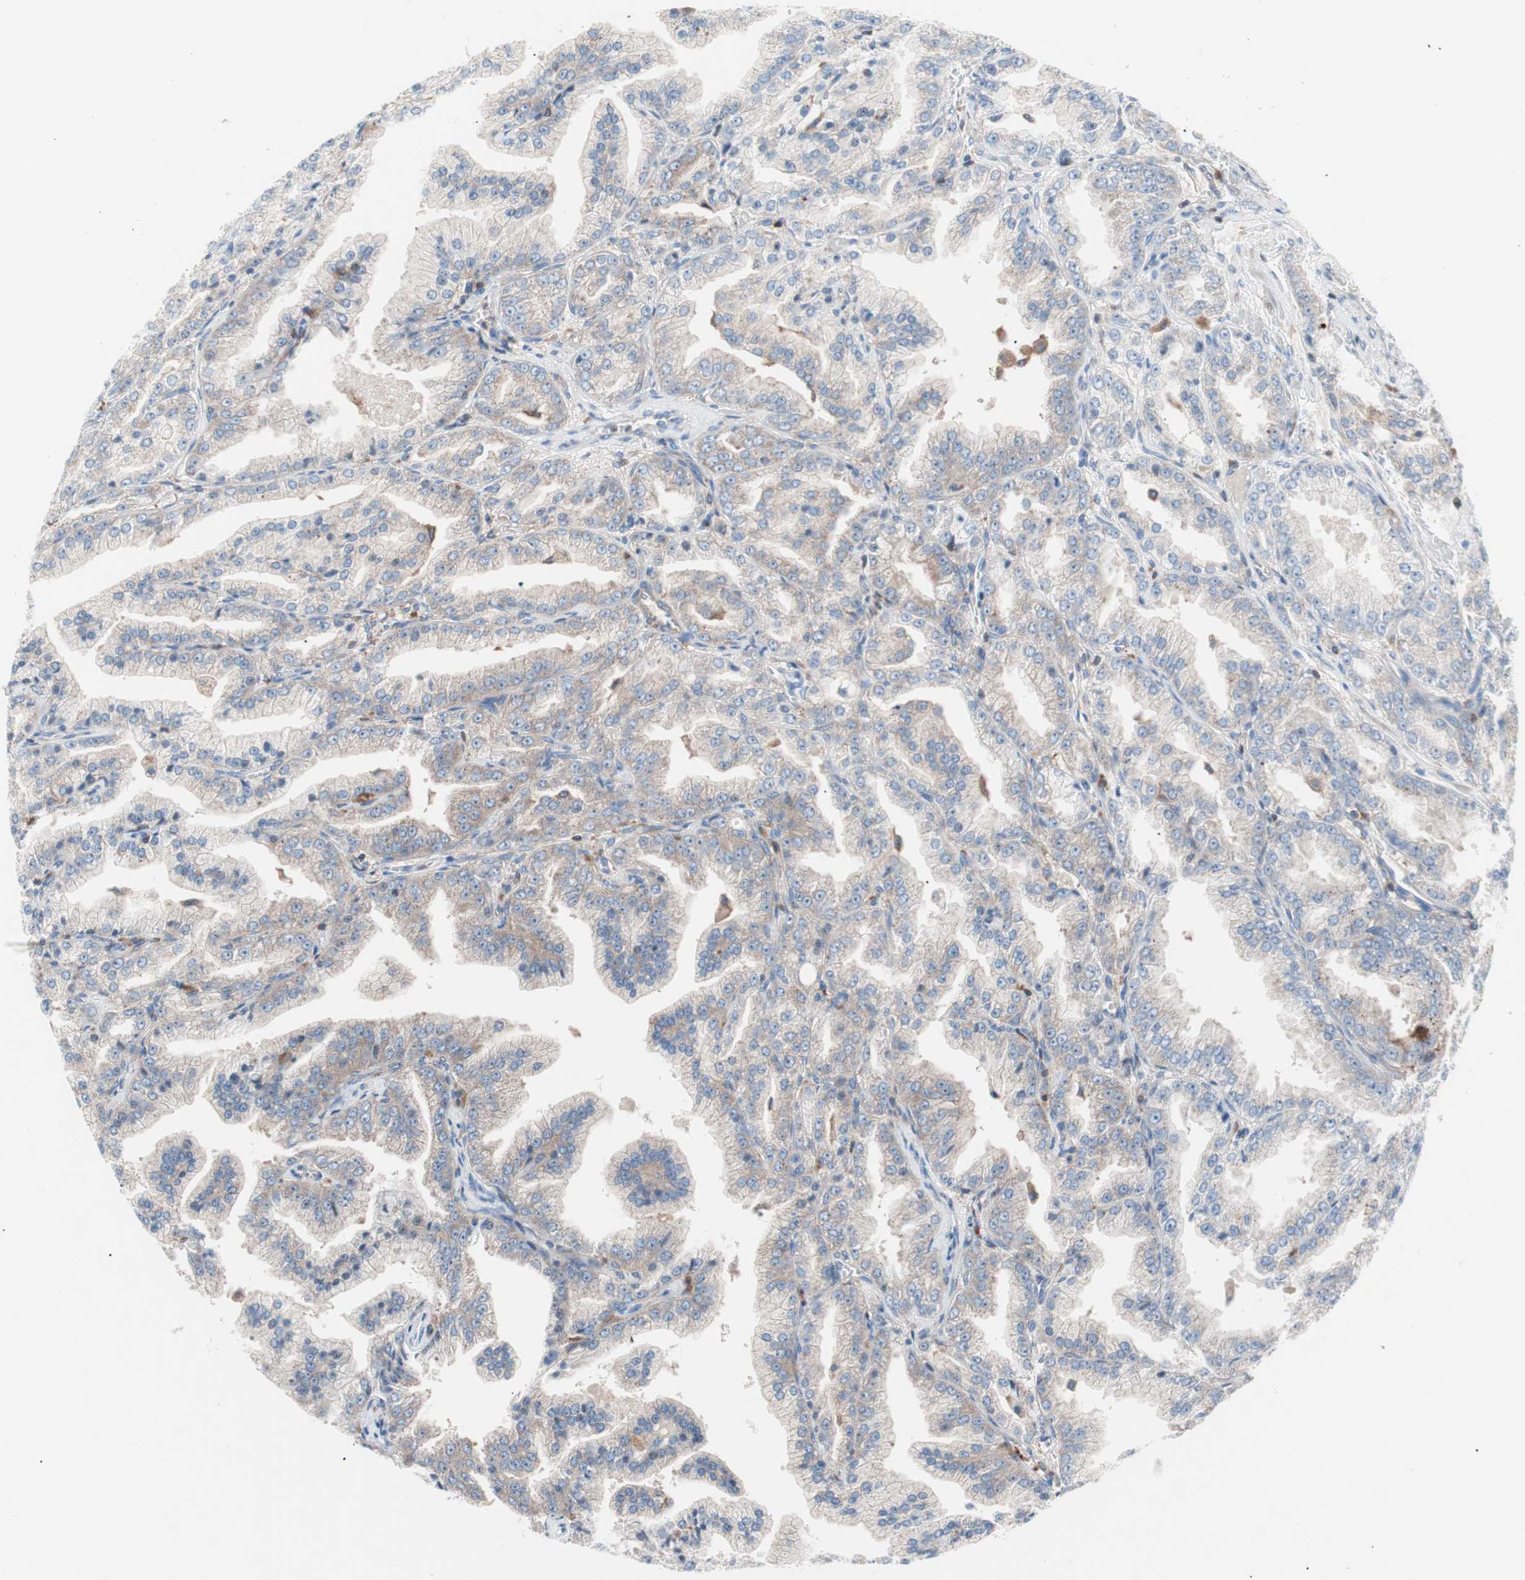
{"staining": {"intensity": "moderate", "quantity": ">75%", "location": "cytoplasmic/membranous"}, "tissue": "prostate cancer", "cell_type": "Tumor cells", "image_type": "cancer", "snomed": [{"axis": "morphology", "description": "Adenocarcinoma, High grade"}, {"axis": "topography", "description": "Prostate"}], "caption": "Human prostate cancer stained with a protein marker exhibits moderate staining in tumor cells.", "gene": "PIK3R1", "patient": {"sex": "male", "age": 61}}